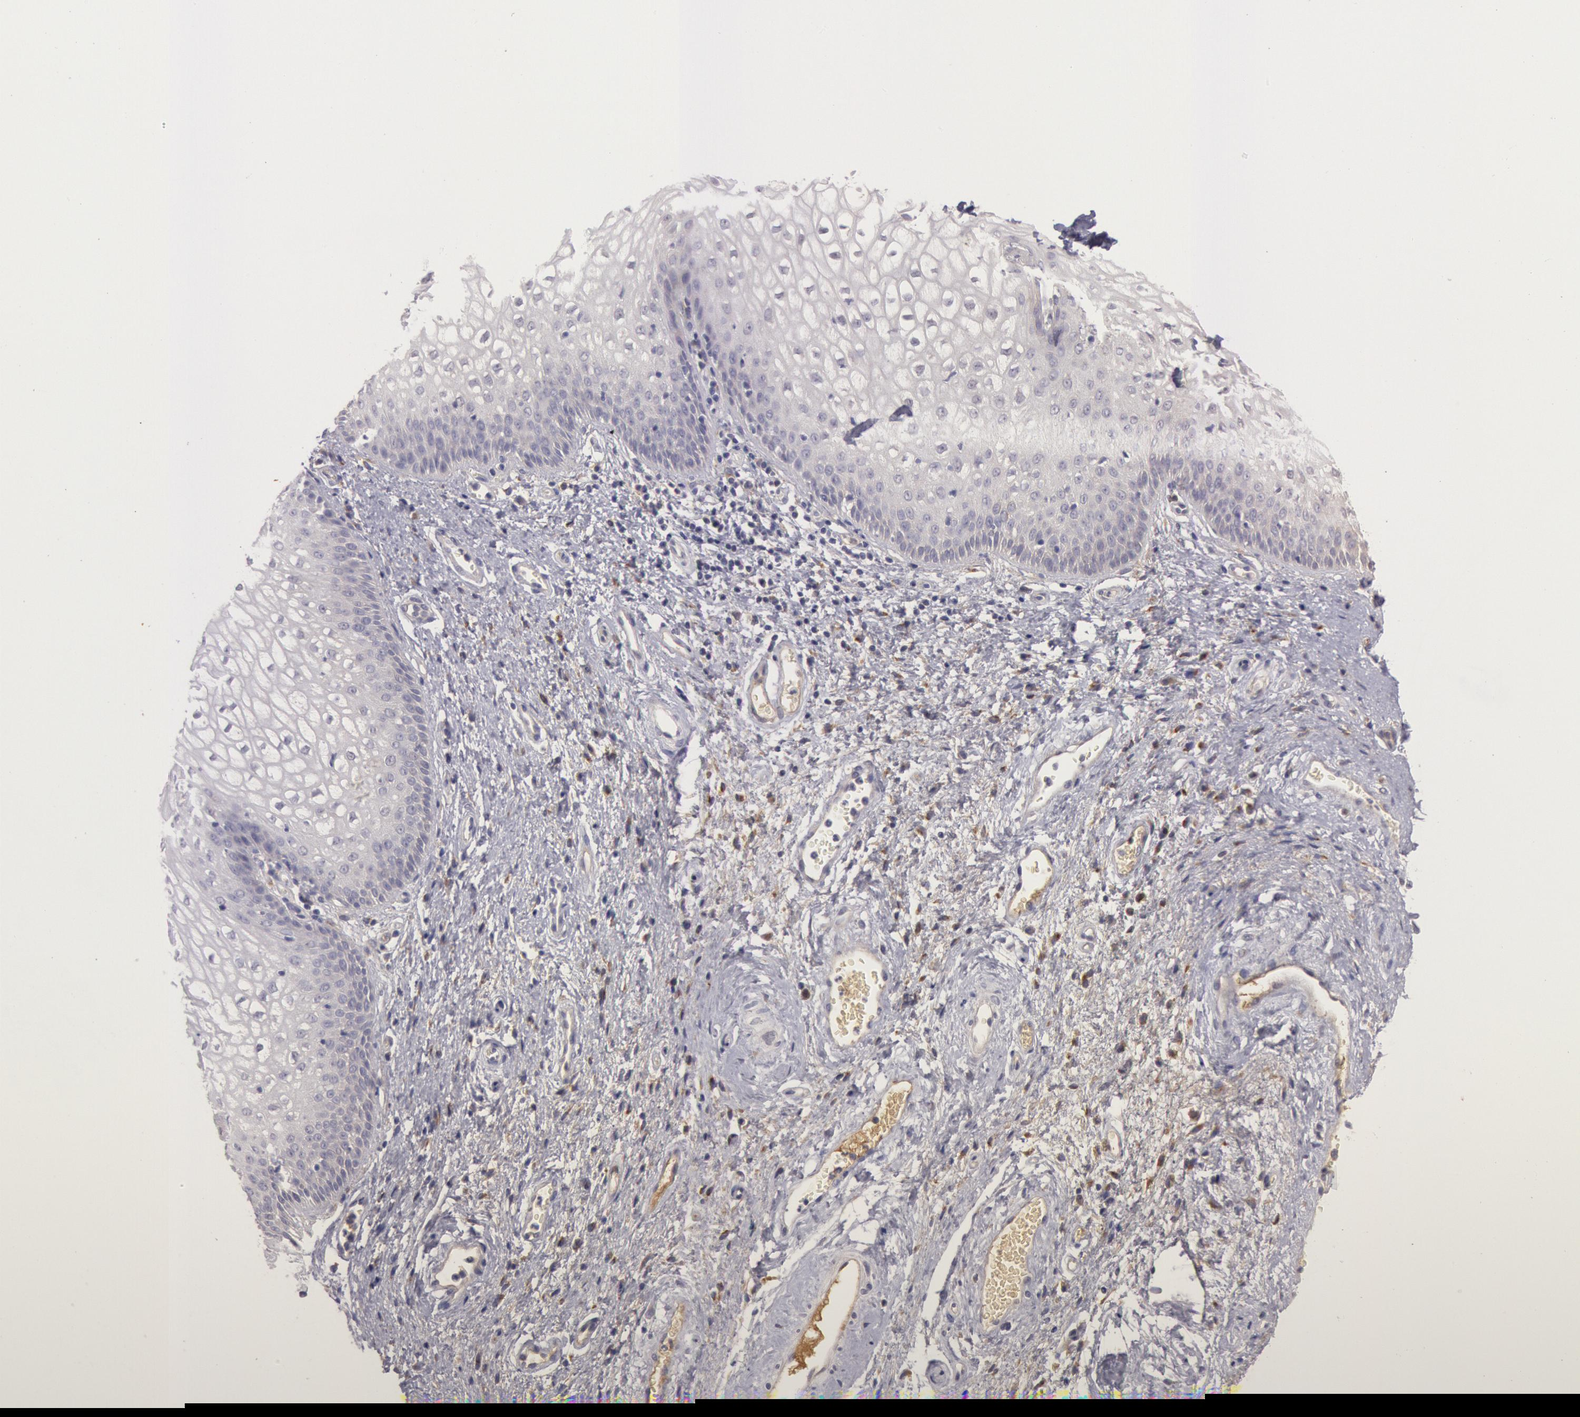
{"staining": {"intensity": "negative", "quantity": "none", "location": "none"}, "tissue": "vagina", "cell_type": "Squamous epithelial cells", "image_type": "normal", "snomed": [{"axis": "morphology", "description": "Normal tissue, NOS"}, {"axis": "topography", "description": "Vagina"}], "caption": "Human vagina stained for a protein using immunohistochemistry (IHC) reveals no staining in squamous epithelial cells.", "gene": "C1R", "patient": {"sex": "female", "age": 34}}